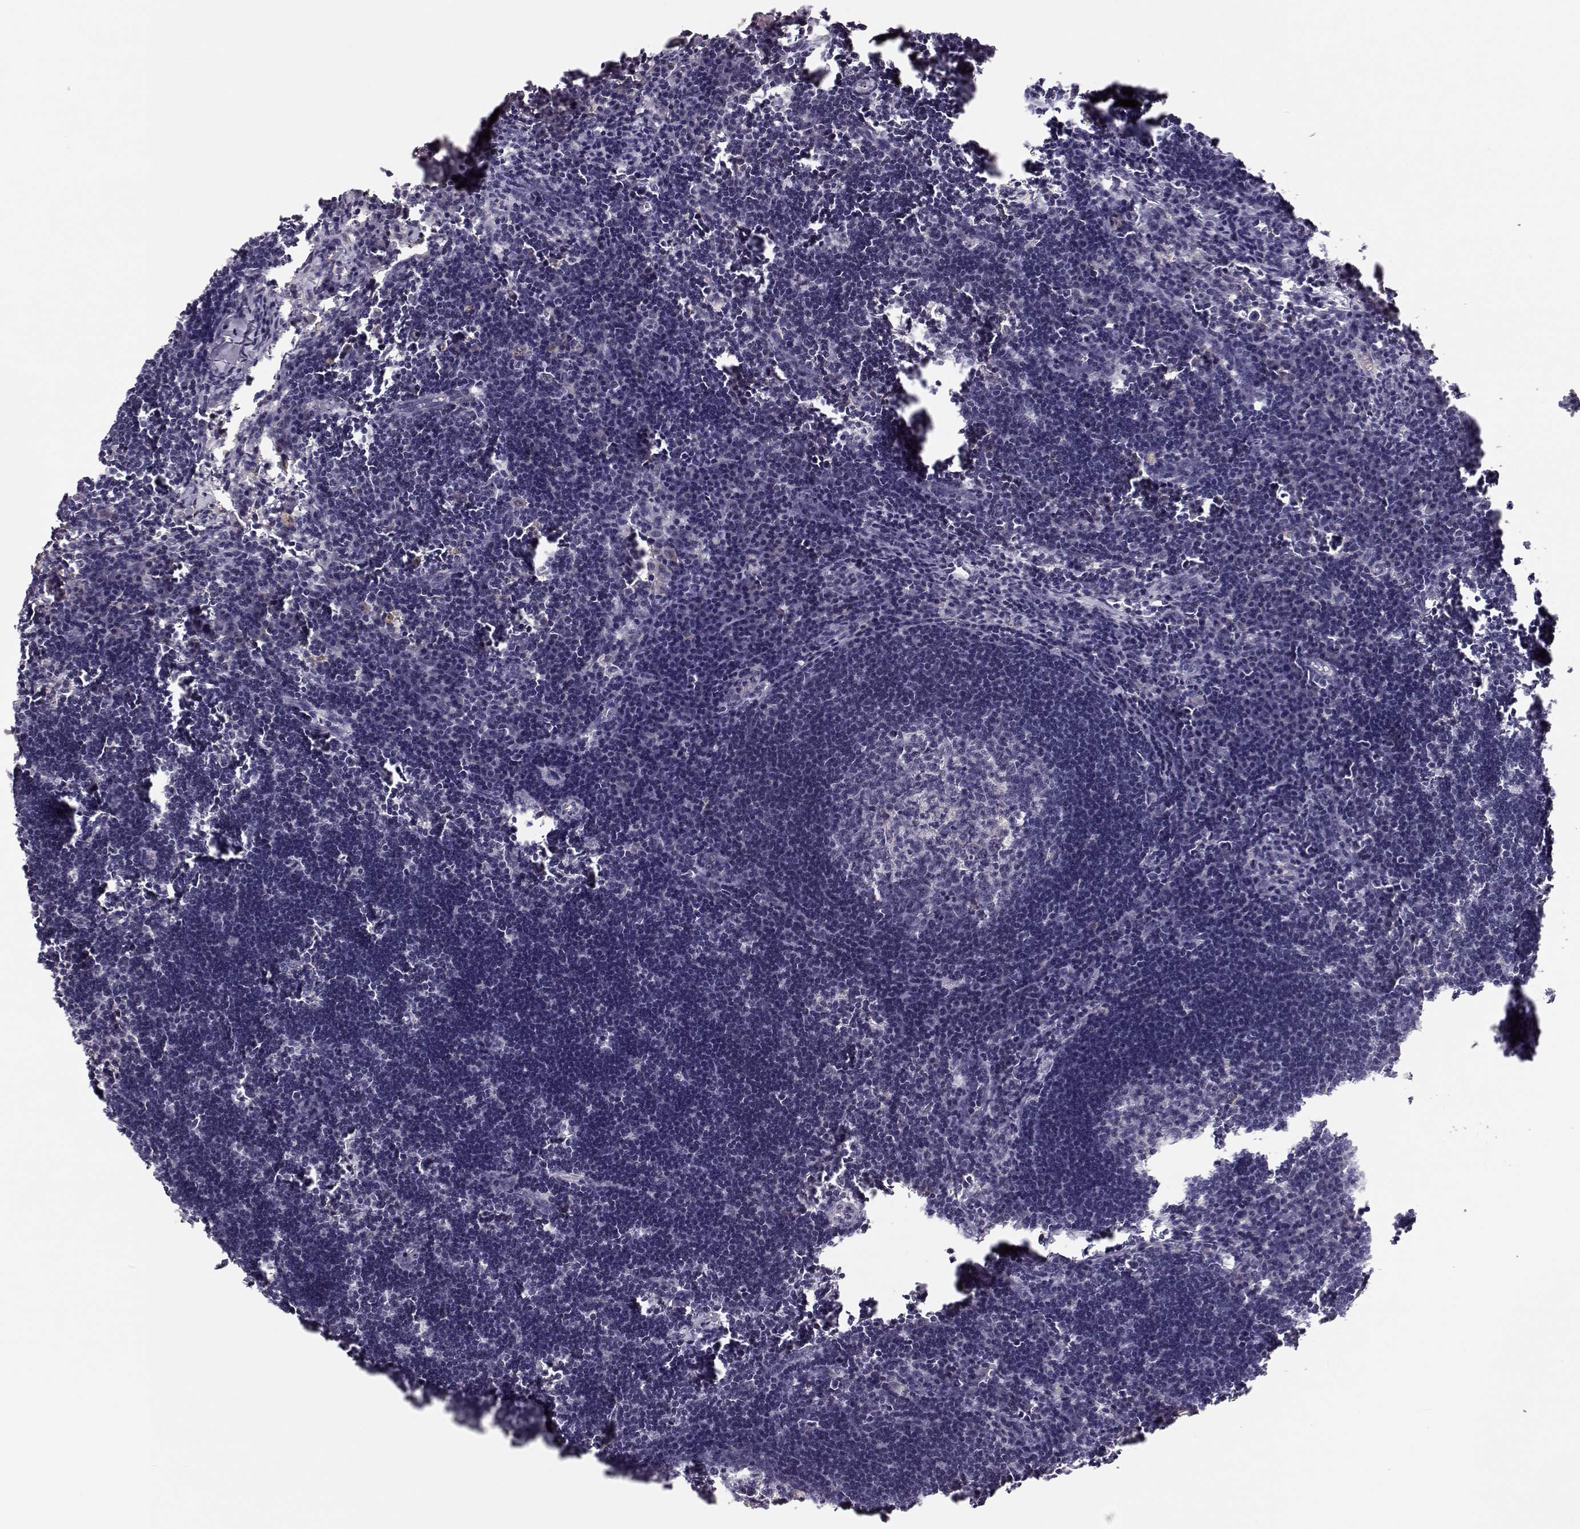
{"staining": {"intensity": "moderate", "quantity": "<25%", "location": "cytoplasmic/membranous"}, "tissue": "lymph node", "cell_type": "Germinal center cells", "image_type": "normal", "snomed": [{"axis": "morphology", "description": "Normal tissue, NOS"}, {"axis": "topography", "description": "Lymph node"}], "caption": "A high-resolution image shows IHC staining of unremarkable lymph node, which demonstrates moderate cytoplasmic/membranous staining in about <25% of germinal center cells. (Stains: DAB (3,3'-diaminobenzidine) in brown, nuclei in blue, Microscopy: brightfield microscopy at high magnification).", "gene": "PLEKHG3", "patient": {"sex": "male", "age": 55}}